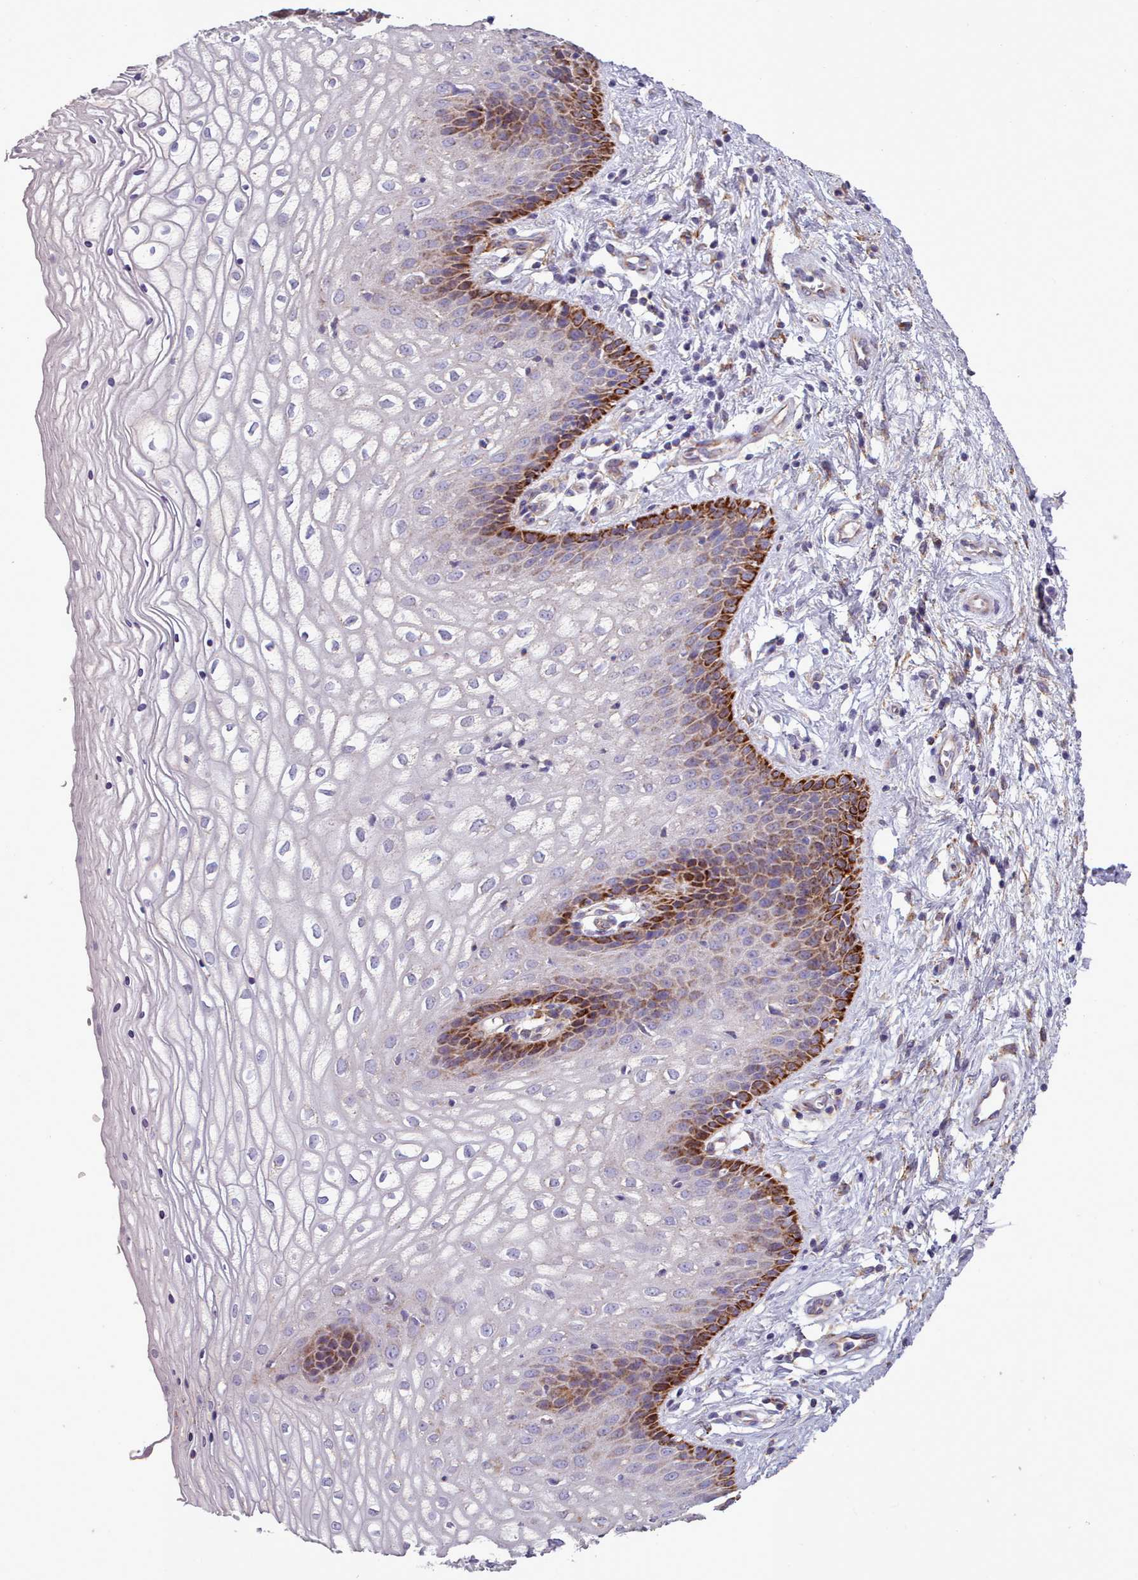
{"staining": {"intensity": "strong", "quantity": "<25%", "location": "cytoplasmic/membranous"}, "tissue": "vagina", "cell_type": "Squamous epithelial cells", "image_type": "normal", "snomed": [{"axis": "morphology", "description": "Normal tissue, NOS"}, {"axis": "topography", "description": "Vagina"}], "caption": "Normal vagina was stained to show a protein in brown. There is medium levels of strong cytoplasmic/membranous positivity in approximately <25% of squamous epithelial cells.", "gene": "FKBP10", "patient": {"sex": "female", "age": 34}}